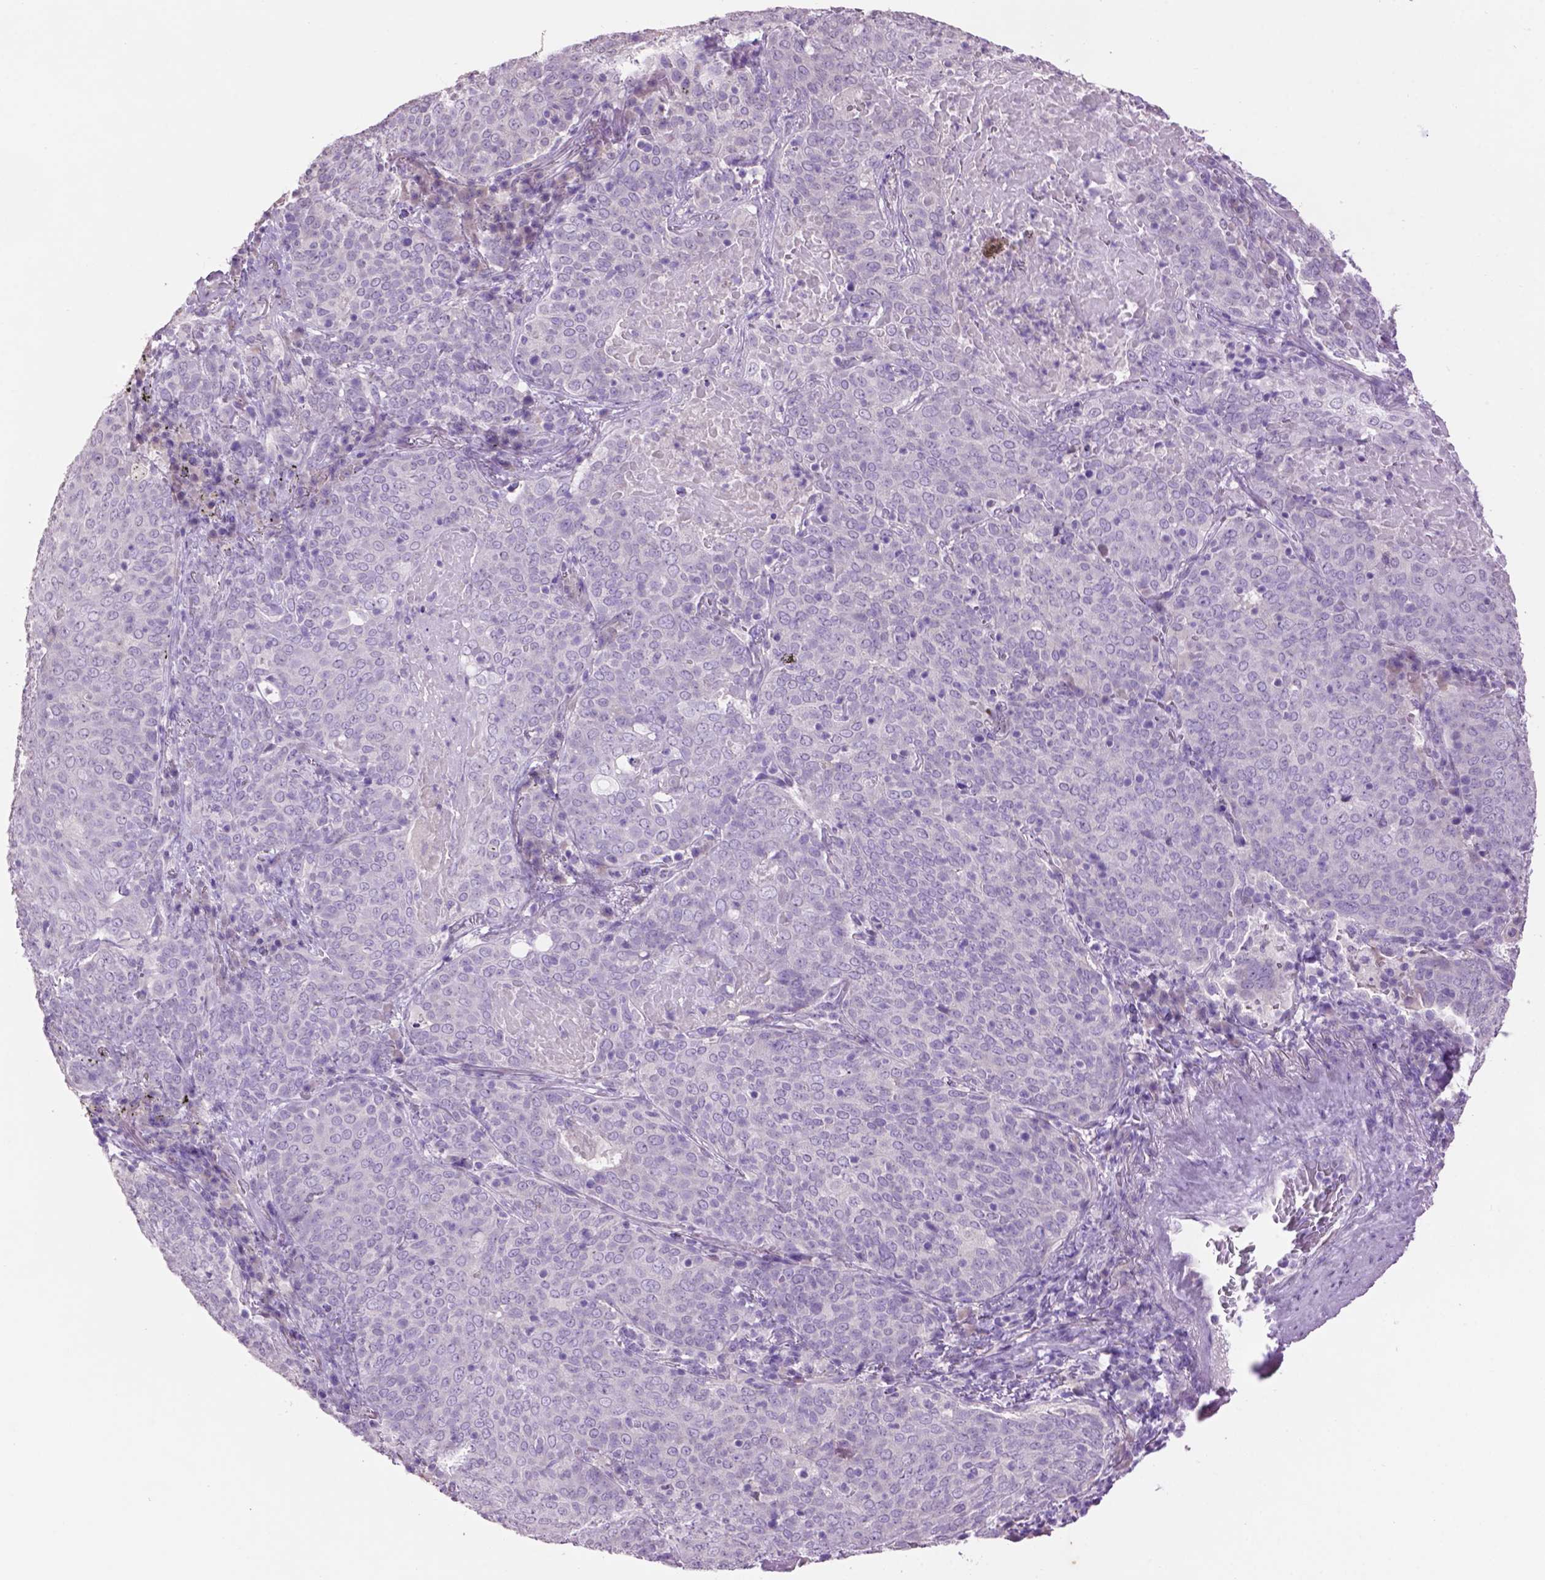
{"staining": {"intensity": "negative", "quantity": "none", "location": "none"}, "tissue": "lung cancer", "cell_type": "Tumor cells", "image_type": "cancer", "snomed": [{"axis": "morphology", "description": "Squamous cell carcinoma, NOS"}, {"axis": "topography", "description": "Lung"}], "caption": "This photomicrograph is of lung cancer (squamous cell carcinoma) stained with immunohistochemistry to label a protein in brown with the nuclei are counter-stained blue. There is no staining in tumor cells.", "gene": "CRYBA4", "patient": {"sex": "male", "age": 82}}